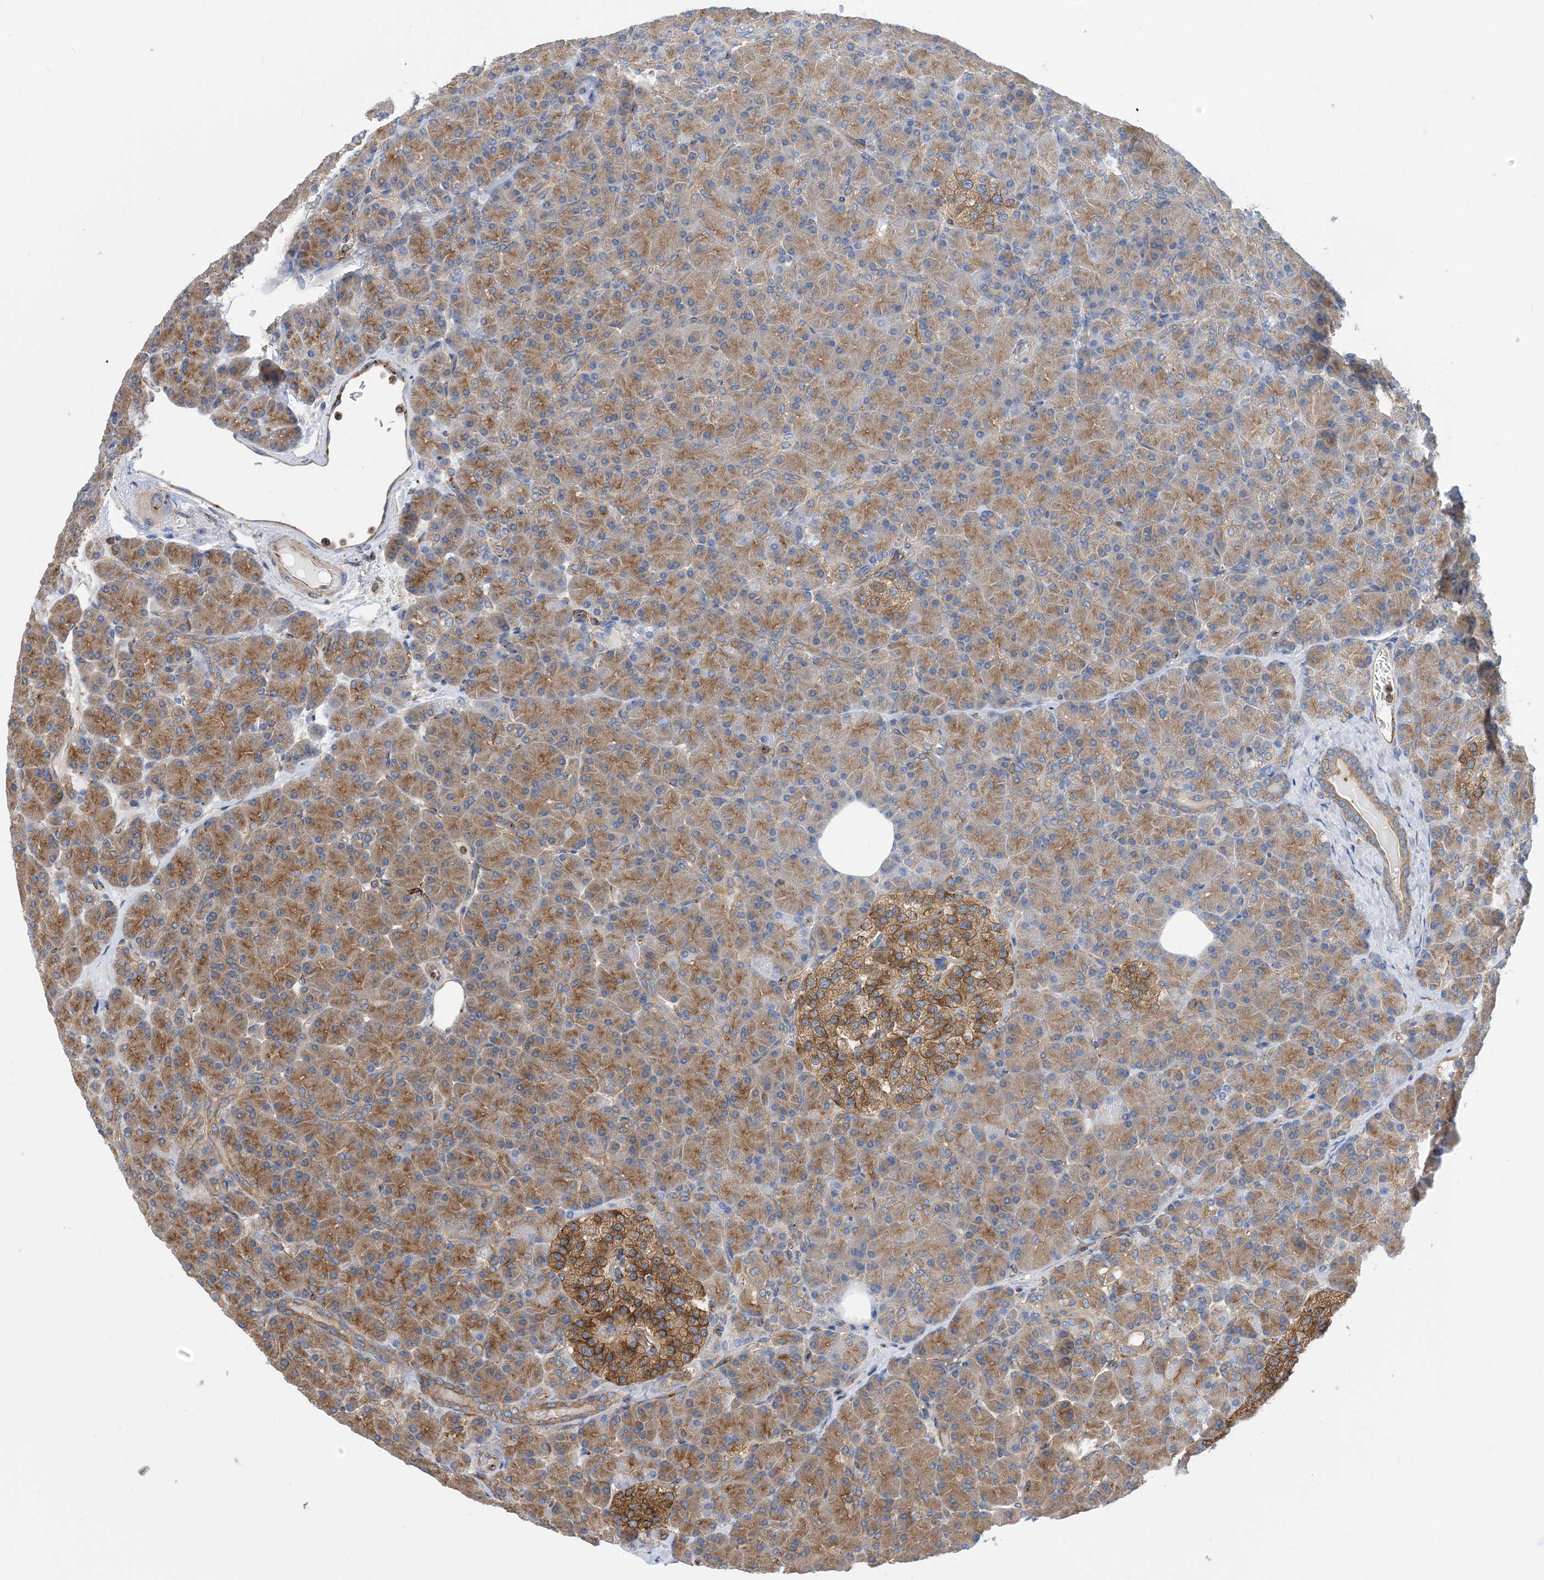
{"staining": {"intensity": "moderate", "quantity": ">75%", "location": "cytoplasmic/membranous"}, "tissue": "pancreas", "cell_type": "Exocrine glandular cells", "image_type": "normal", "snomed": [{"axis": "morphology", "description": "Normal tissue, NOS"}, {"axis": "topography", "description": "Pancreas"}], "caption": "Pancreas stained with DAB (3,3'-diaminobenzidine) immunohistochemistry (IHC) reveals medium levels of moderate cytoplasmic/membranous positivity in approximately >75% of exocrine glandular cells. (DAB (3,3'-diaminobenzidine) = brown stain, brightfield microscopy at high magnification).", "gene": "DYNC1LI1", "patient": {"sex": "female", "age": 43}}